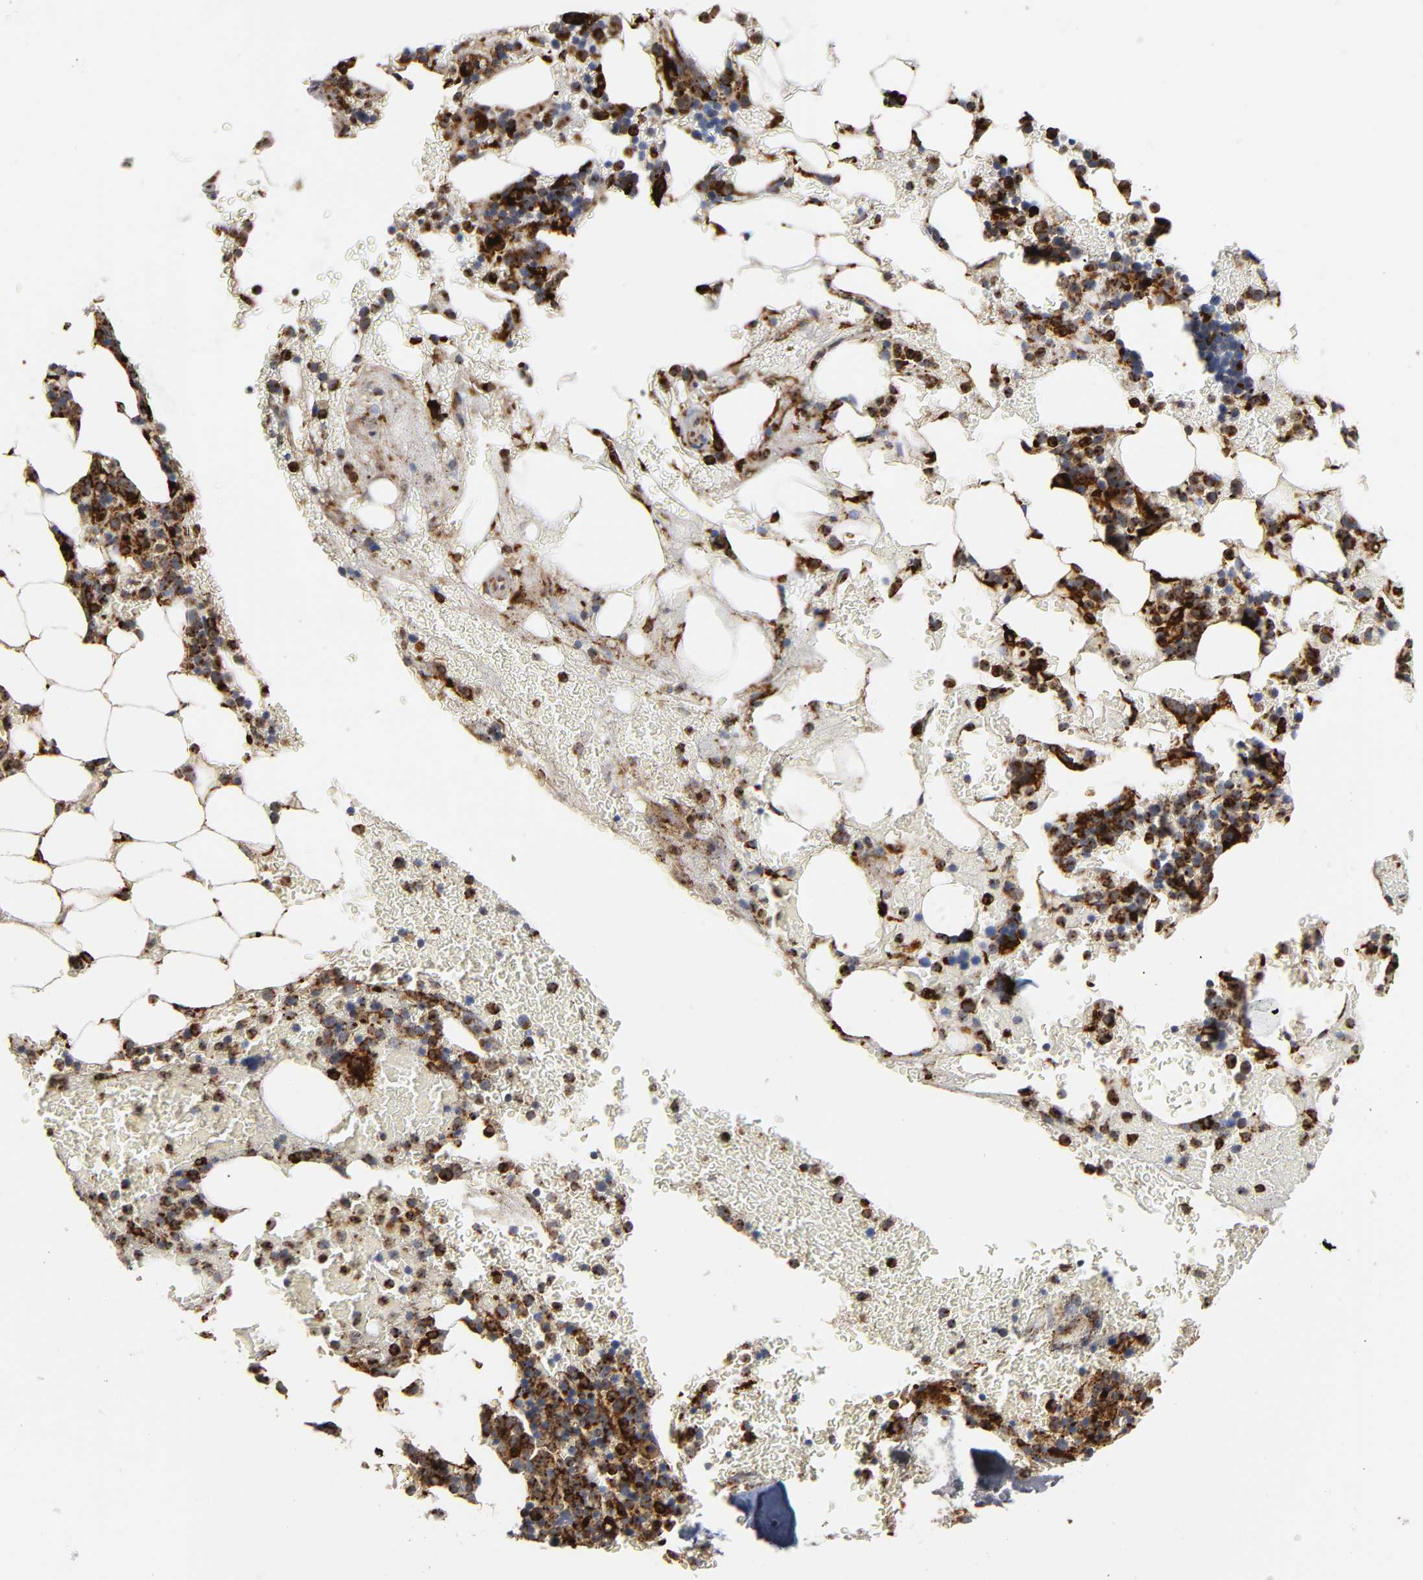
{"staining": {"intensity": "strong", "quantity": ">75%", "location": "cytoplasmic/membranous"}, "tissue": "bone marrow", "cell_type": "Hematopoietic cells", "image_type": "normal", "snomed": [{"axis": "morphology", "description": "Normal tissue, NOS"}, {"axis": "topography", "description": "Bone marrow"}], "caption": "Protein staining displays strong cytoplasmic/membranous positivity in approximately >75% of hematopoietic cells in normal bone marrow.", "gene": "PSAP", "patient": {"sex": "female", "age": 73}}